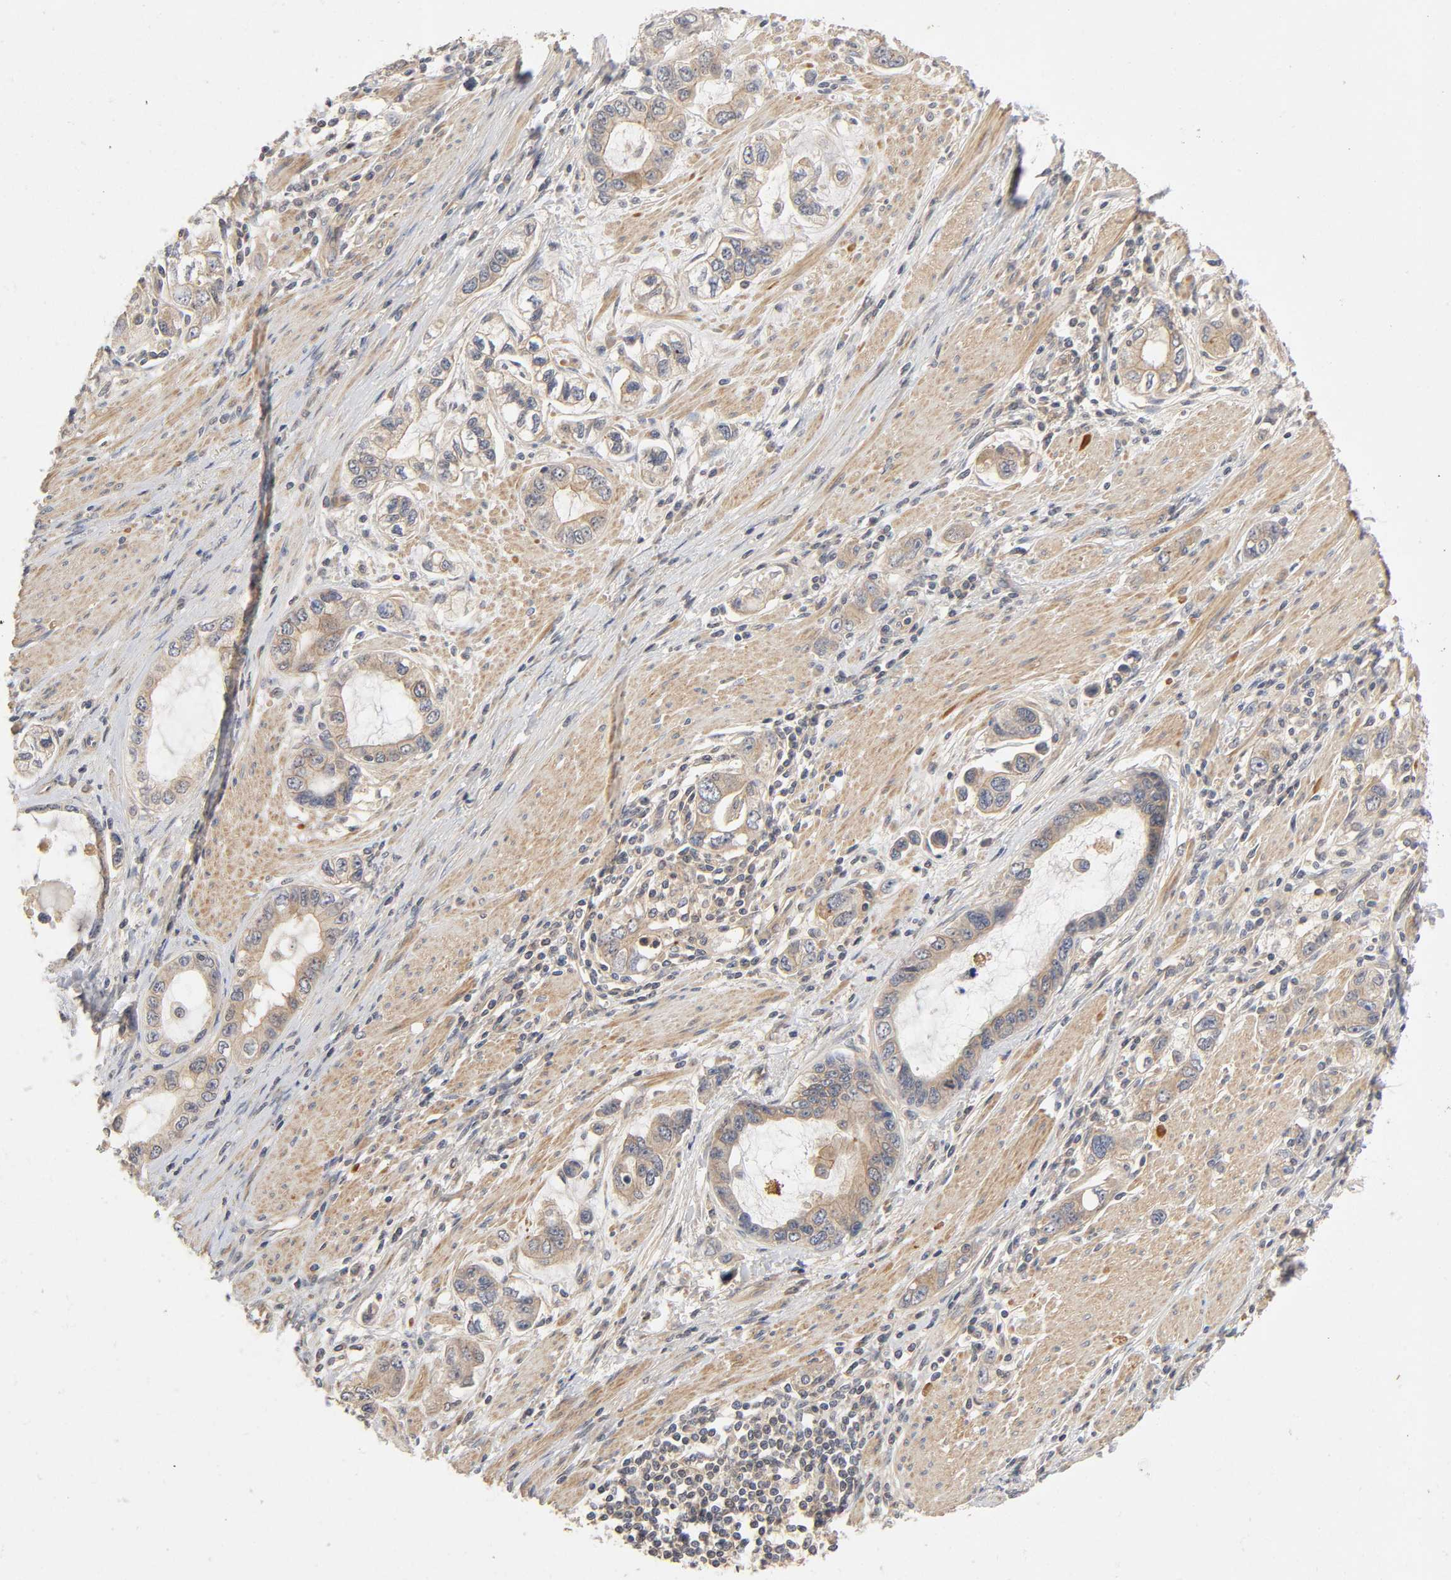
{"staining": {"intensity": "moderate", "quantity": ">75%", "location": "cytoplasmic/membranous"}, "tissue": "stomach cancer", "cell_type": "Tumor cells", "image_type": "cancer", "snomed": [{"axis": "morphology", "description": "Adenocarcinoma, NOS"}, {"axis": "topography", "description": "Stomach, lower"}], "caption": "About >75% of tumor cells in stomach cancer show moderate cytoplasmic/membranous protein expression as visualized by brown immunohistochemical staining.", "gene": "CPB2", "patient": {"sex": "female", "age": 93}}